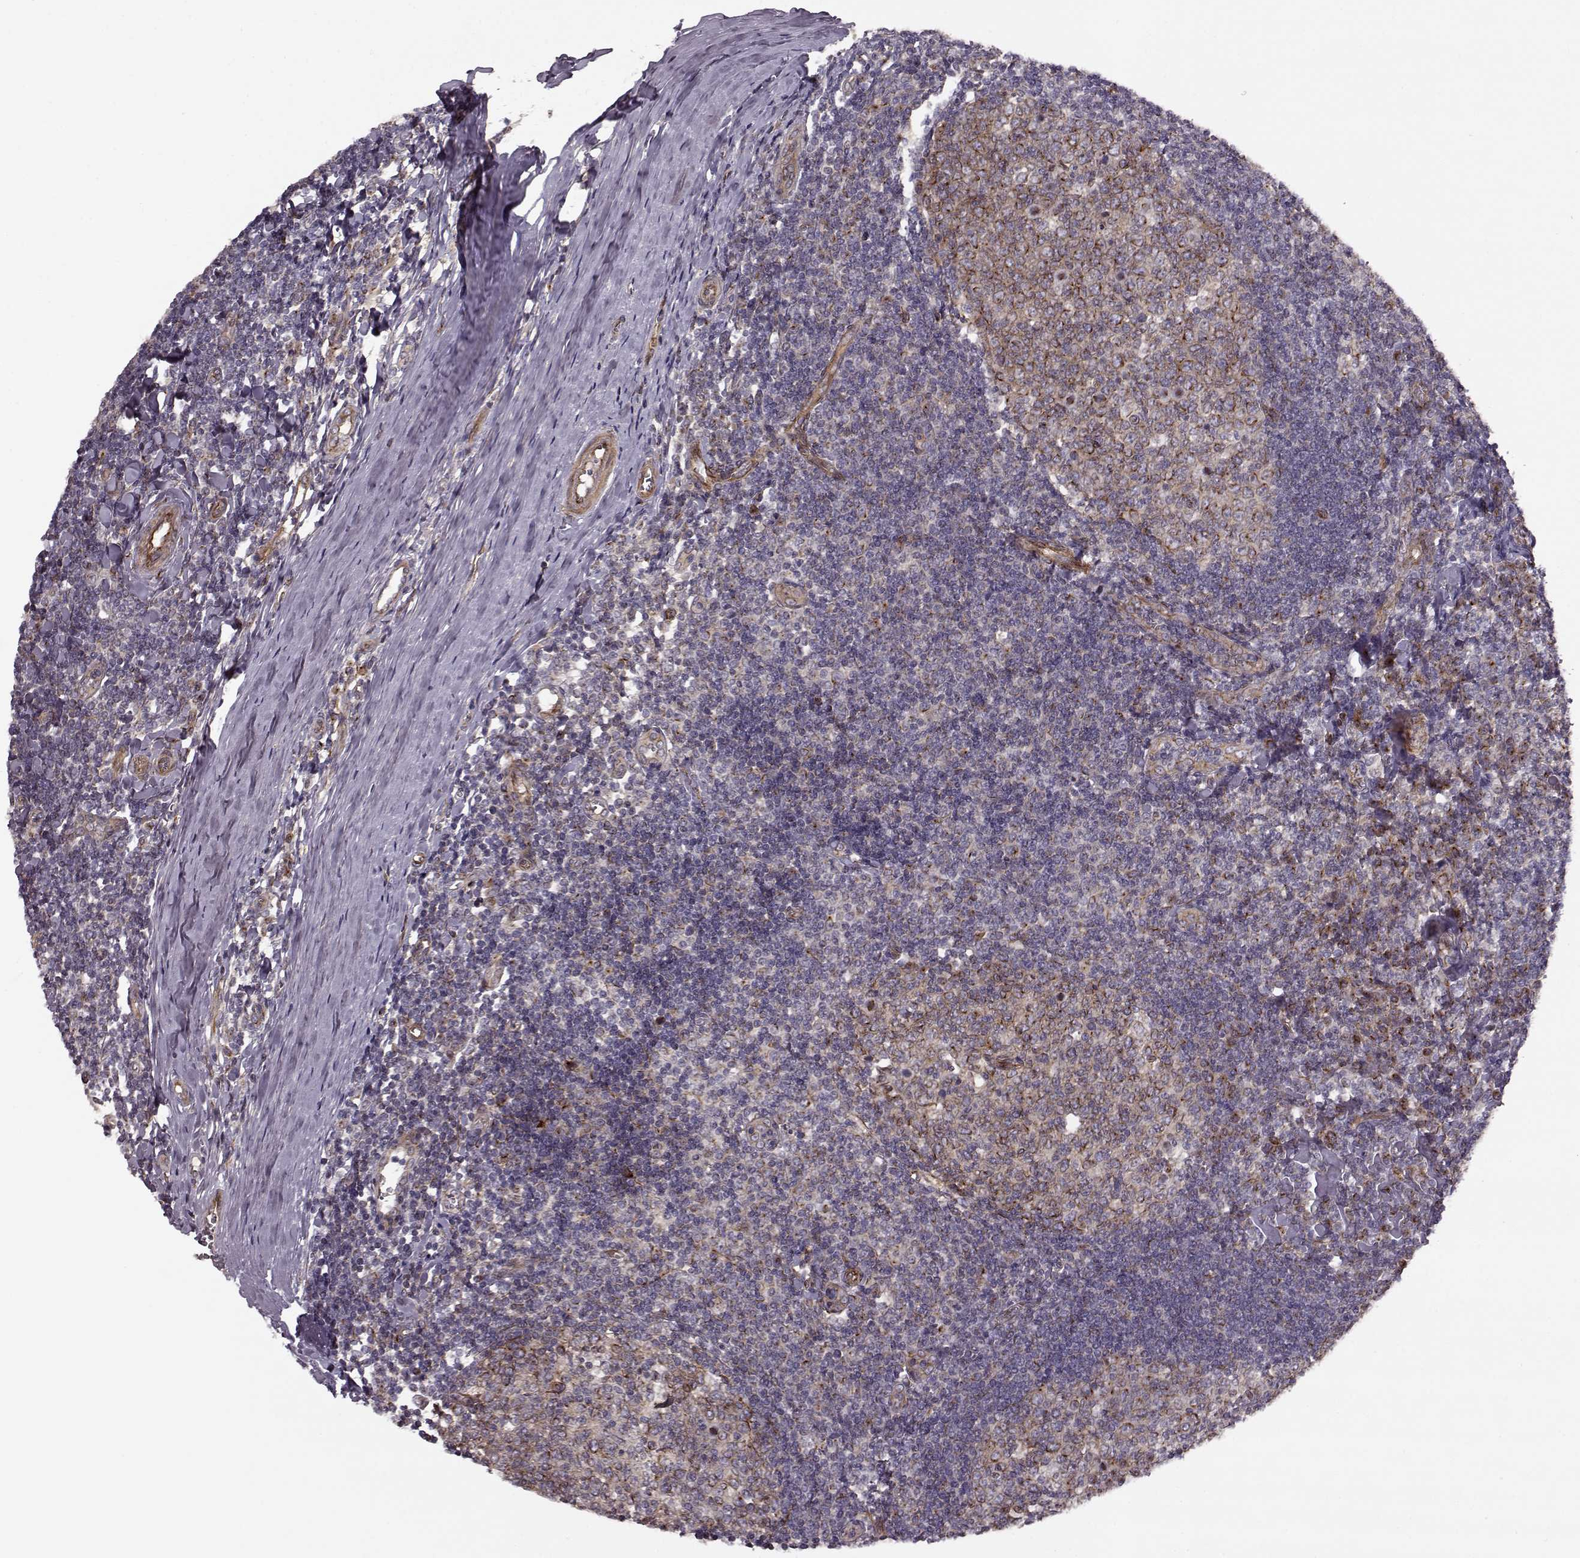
{"staining": {"intensity": "strong", "quantity": "<25%", "location": "cytoplasmic/membranous"}, "tissue": "tonsil", "cell_type": "Germinal center cells", "image_type": "normal", "snomed": [{"axis": "morphology", "description": "Normal tissue, NOS"}, {"axis": "topography", "description": "Tonsil"}], "caption": "A brown stain shows strong cytoplasmic/membranous staining of a protein in germinal center cells of normal human tonsil.", "gene": "MTR", "patient": {"sex": "female", "age": 12}}